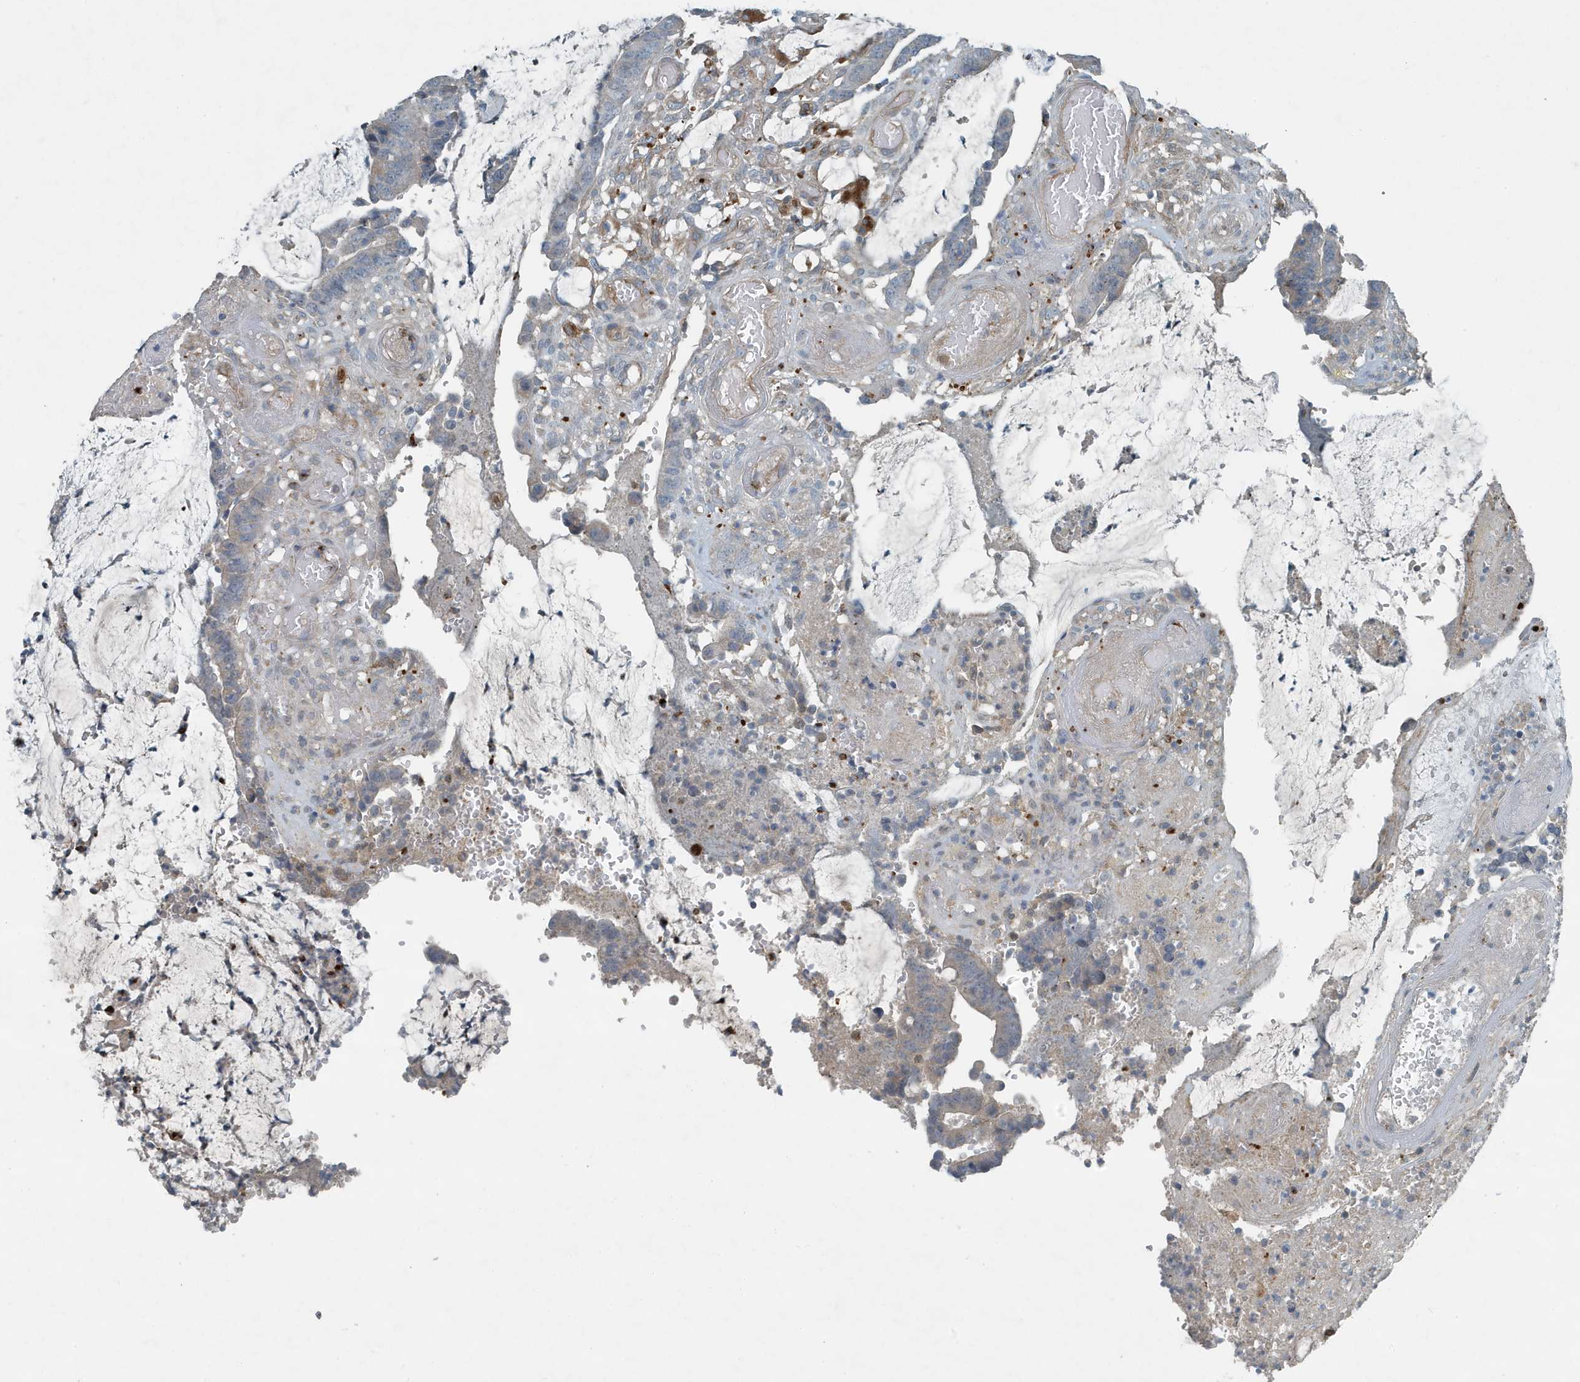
{"staining": {"intensity": "weak", "quantity": "<25%", "location": "cytoplasmic/membranous"}, "tissue": "colorectal cancer", "cell_type": "Tumor cells", "image_type": "cancer", "snomed": [{"axis": "morphology", "description": "Adenocarcinoma, NOS"}, {"axis": "topography", "description": "Rectum"}], "caption": "DAB immunohistochemical staining of colorectal cancer (adenocarcinoma) reveals no significant positivity in tumor cells.", "gene": "DAPP1", "patient": {"sex": "female", "age": 66}}